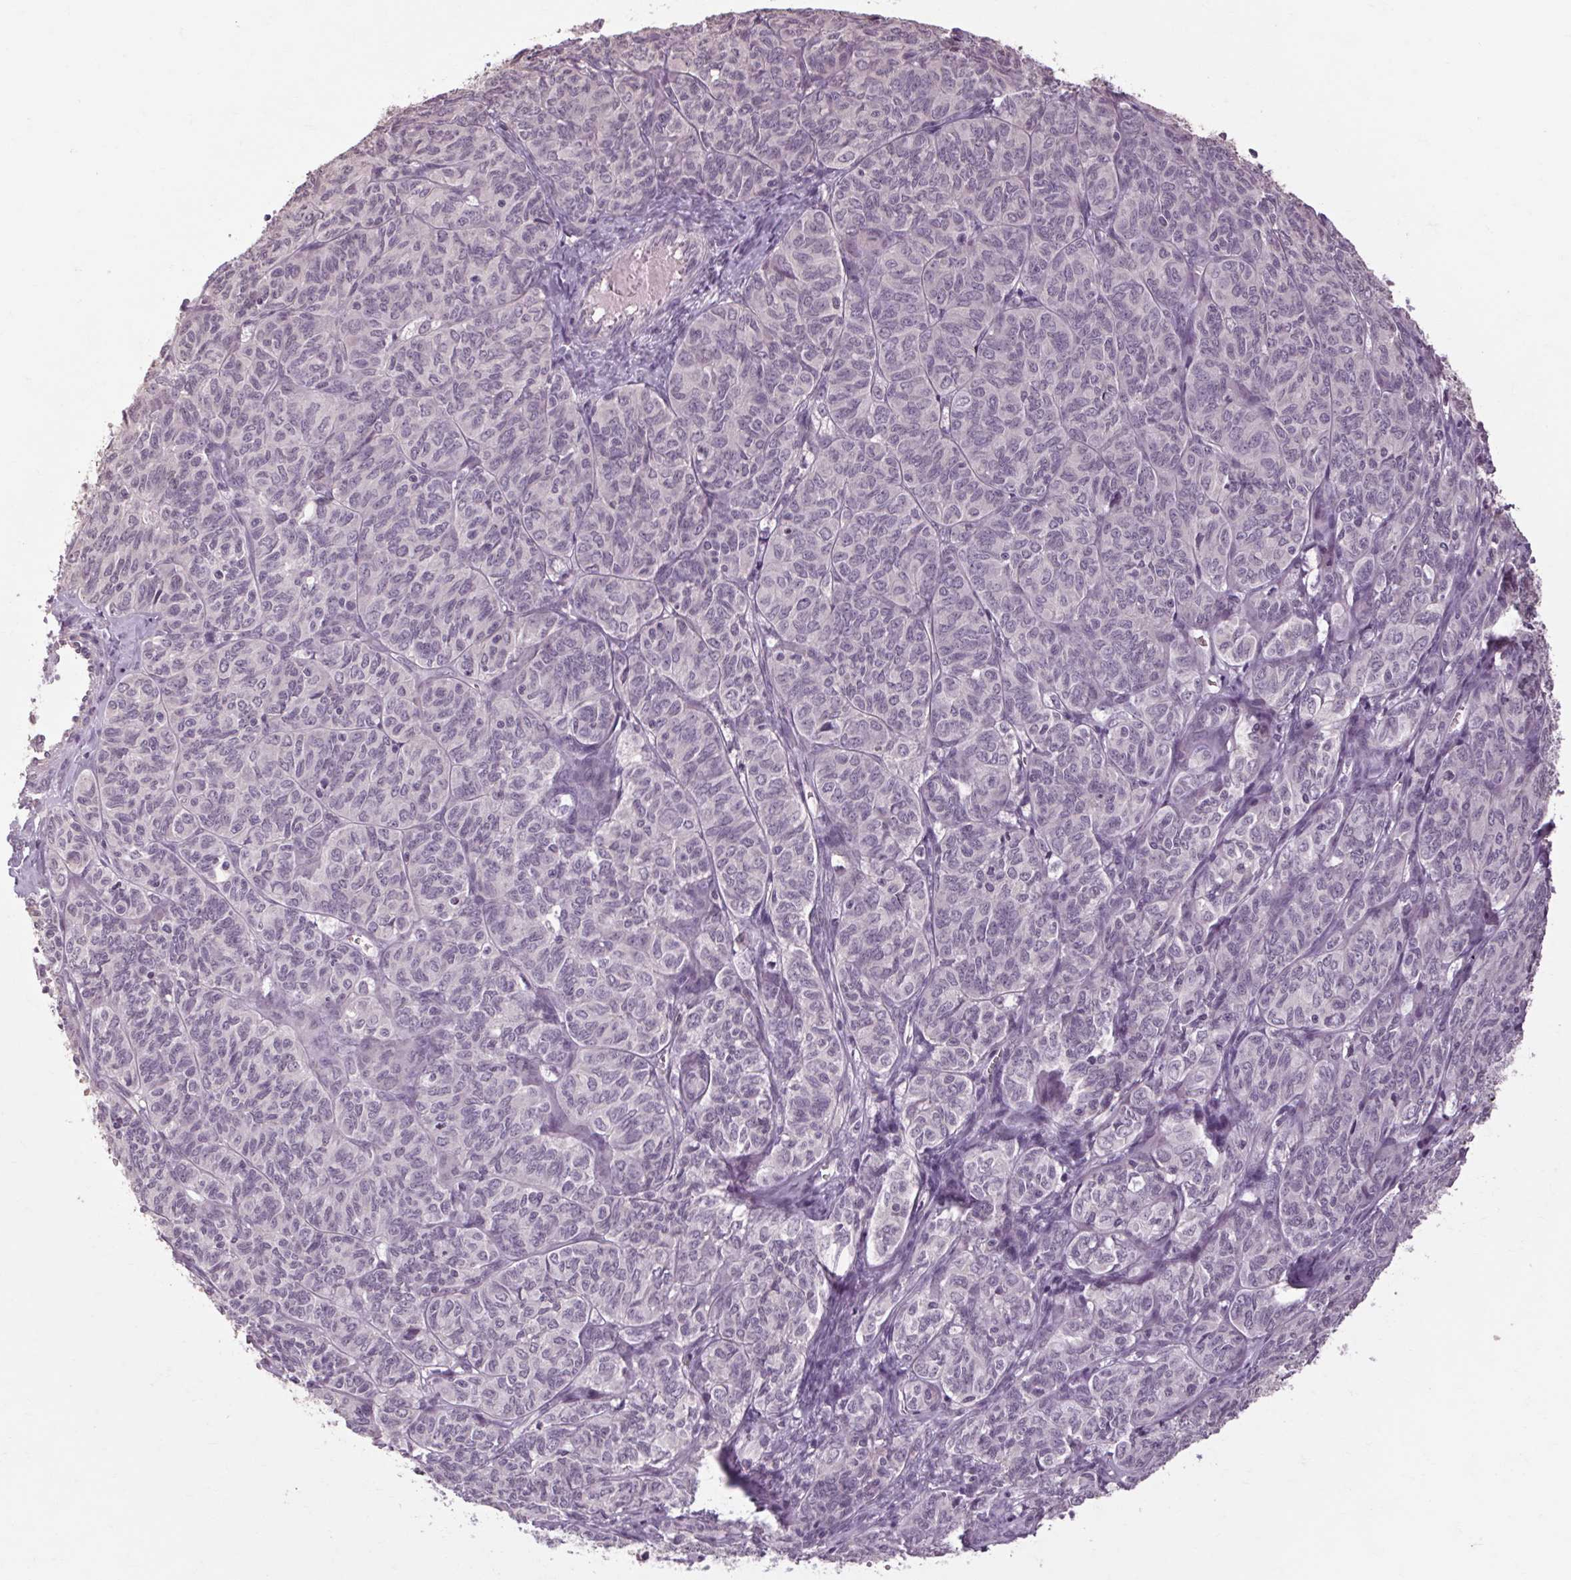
{"staining": {"intensity": "negative", "quantity": "none", "location": "none"}, "tissue": "ovarian cancer", "cell_type": "Tumor cells", "image_type": "cancer", "snomed": [{"axis": "morphology", "description": "Carcinoma, endometroid"}, {"axis": "topography", "description": "Ovary"}], "caption": "Tumor cells show no significant expression in ovarian endometroid carcinoma. (Brightfield microscopy of DAB immunohistochemistry at high magnification).", "gene": "POMC", "patient": {"sex": "female", "age": 80}}